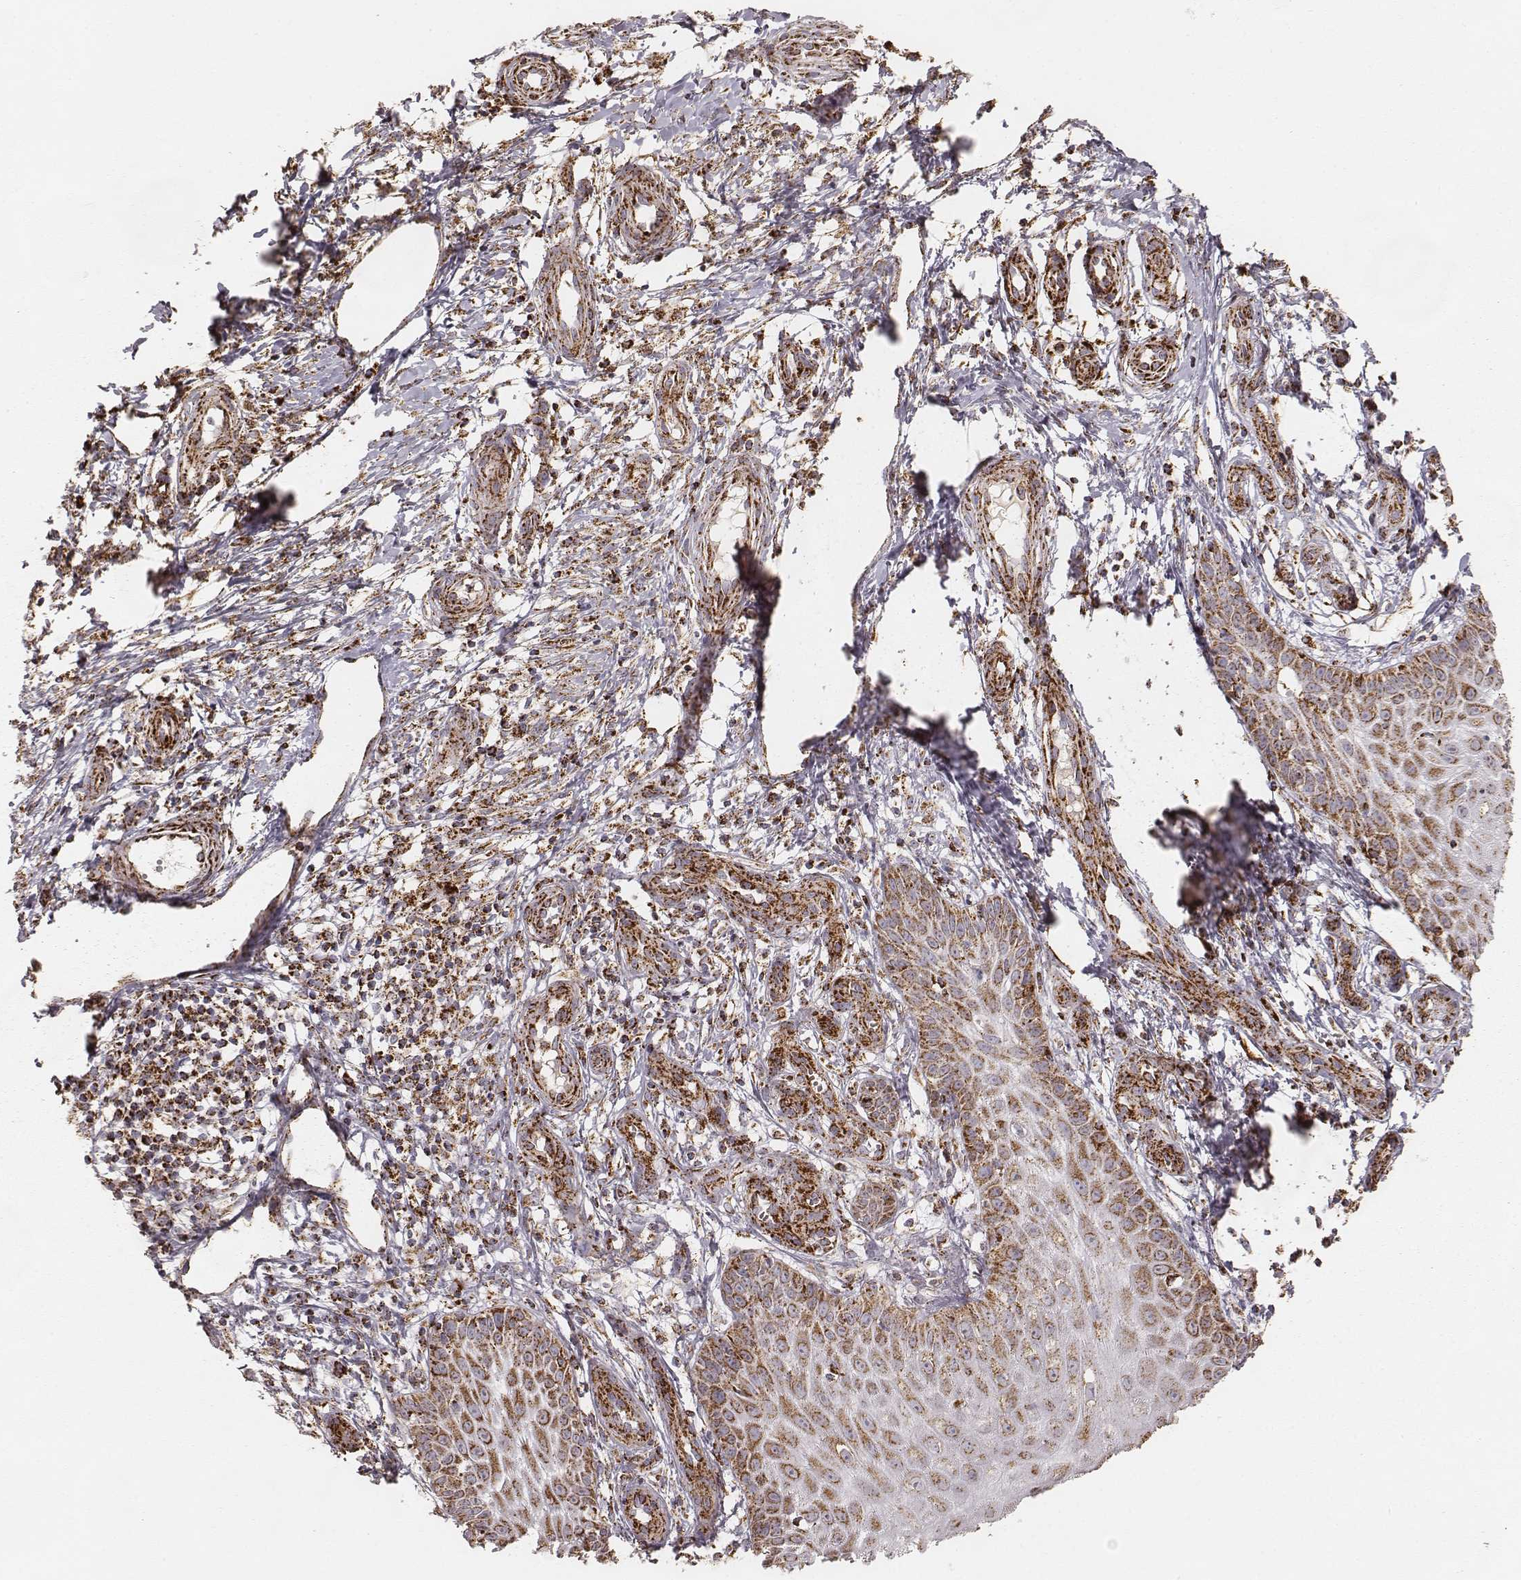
{"staining": {"intensity": "strong", "quantity": ">75%", "location": "cytoplasmic/membranous"}, "tissue": "melanoma", "cell_type": "Tumor cells", "image_type": "cancer", "snomed": [{"axis": "morphology", "description": "Malignant melanoma, NOS"}, {"axis": "topography", "description": "Skin"}], "caption": "An IHC photomicrograph of neoplastic tissue is shown. Protein staining in brown labels strong cytoplasmic/membranous positivity in malignant melanoma within tumor cells.", "gene": "CS", "patient": {"sex": "female", "age": 53}}